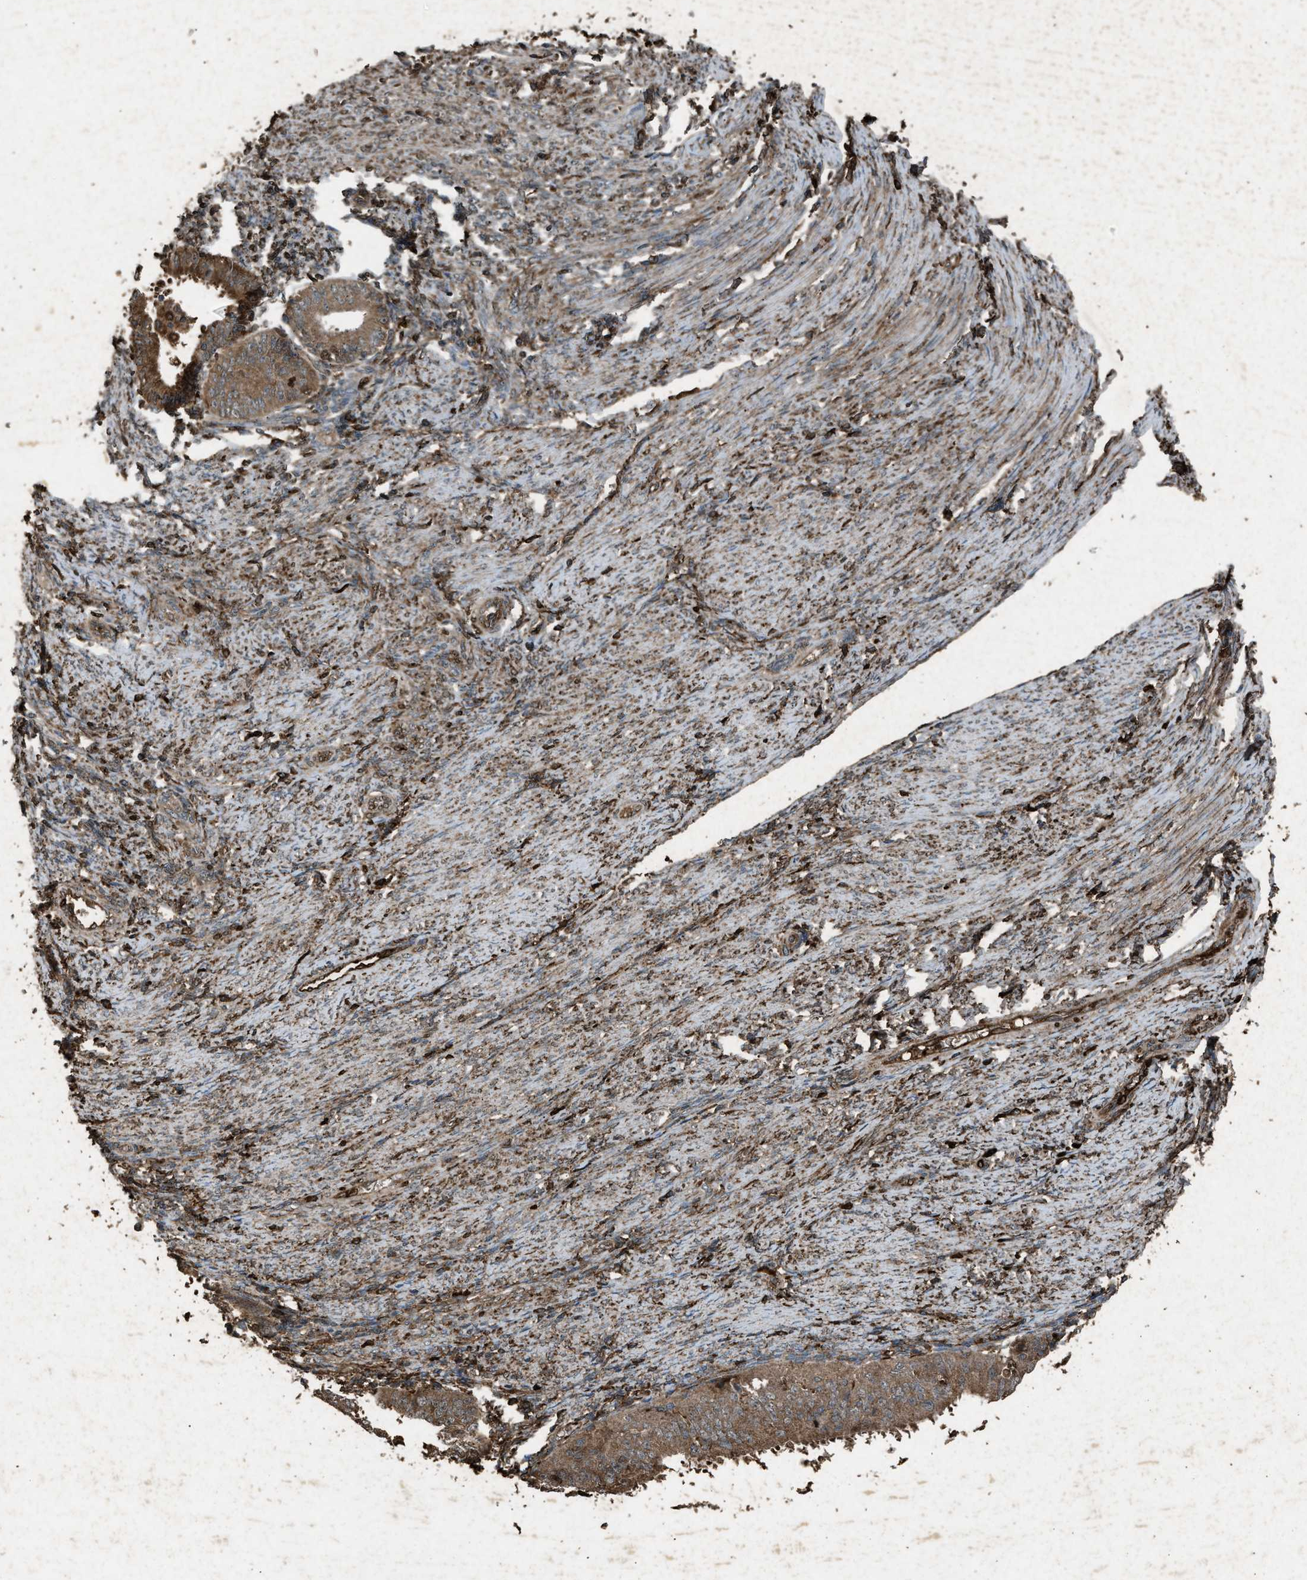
{"staining": {"intensity": "moderate", "quantity": ">75%", "location": "cytoplasmic/membranous"}, "tissue": "endometrial cancer", "cell_type": "Tumor cells", "image_type": "cancer", "snomed": [{"axis": "morphology", "description": "Adenocarcinoma, NOS"}, {"axis": "topography", "description": "Endometrium"}], "caption": "This is a photomicrograph of IHC staining of endometrial adenocarcinoma, which shows moderate positivity in the cytoplasmic/membranous of tumor cells.", "gene": "PSMD1", "patient": {"sex": "female", "age": 42}}